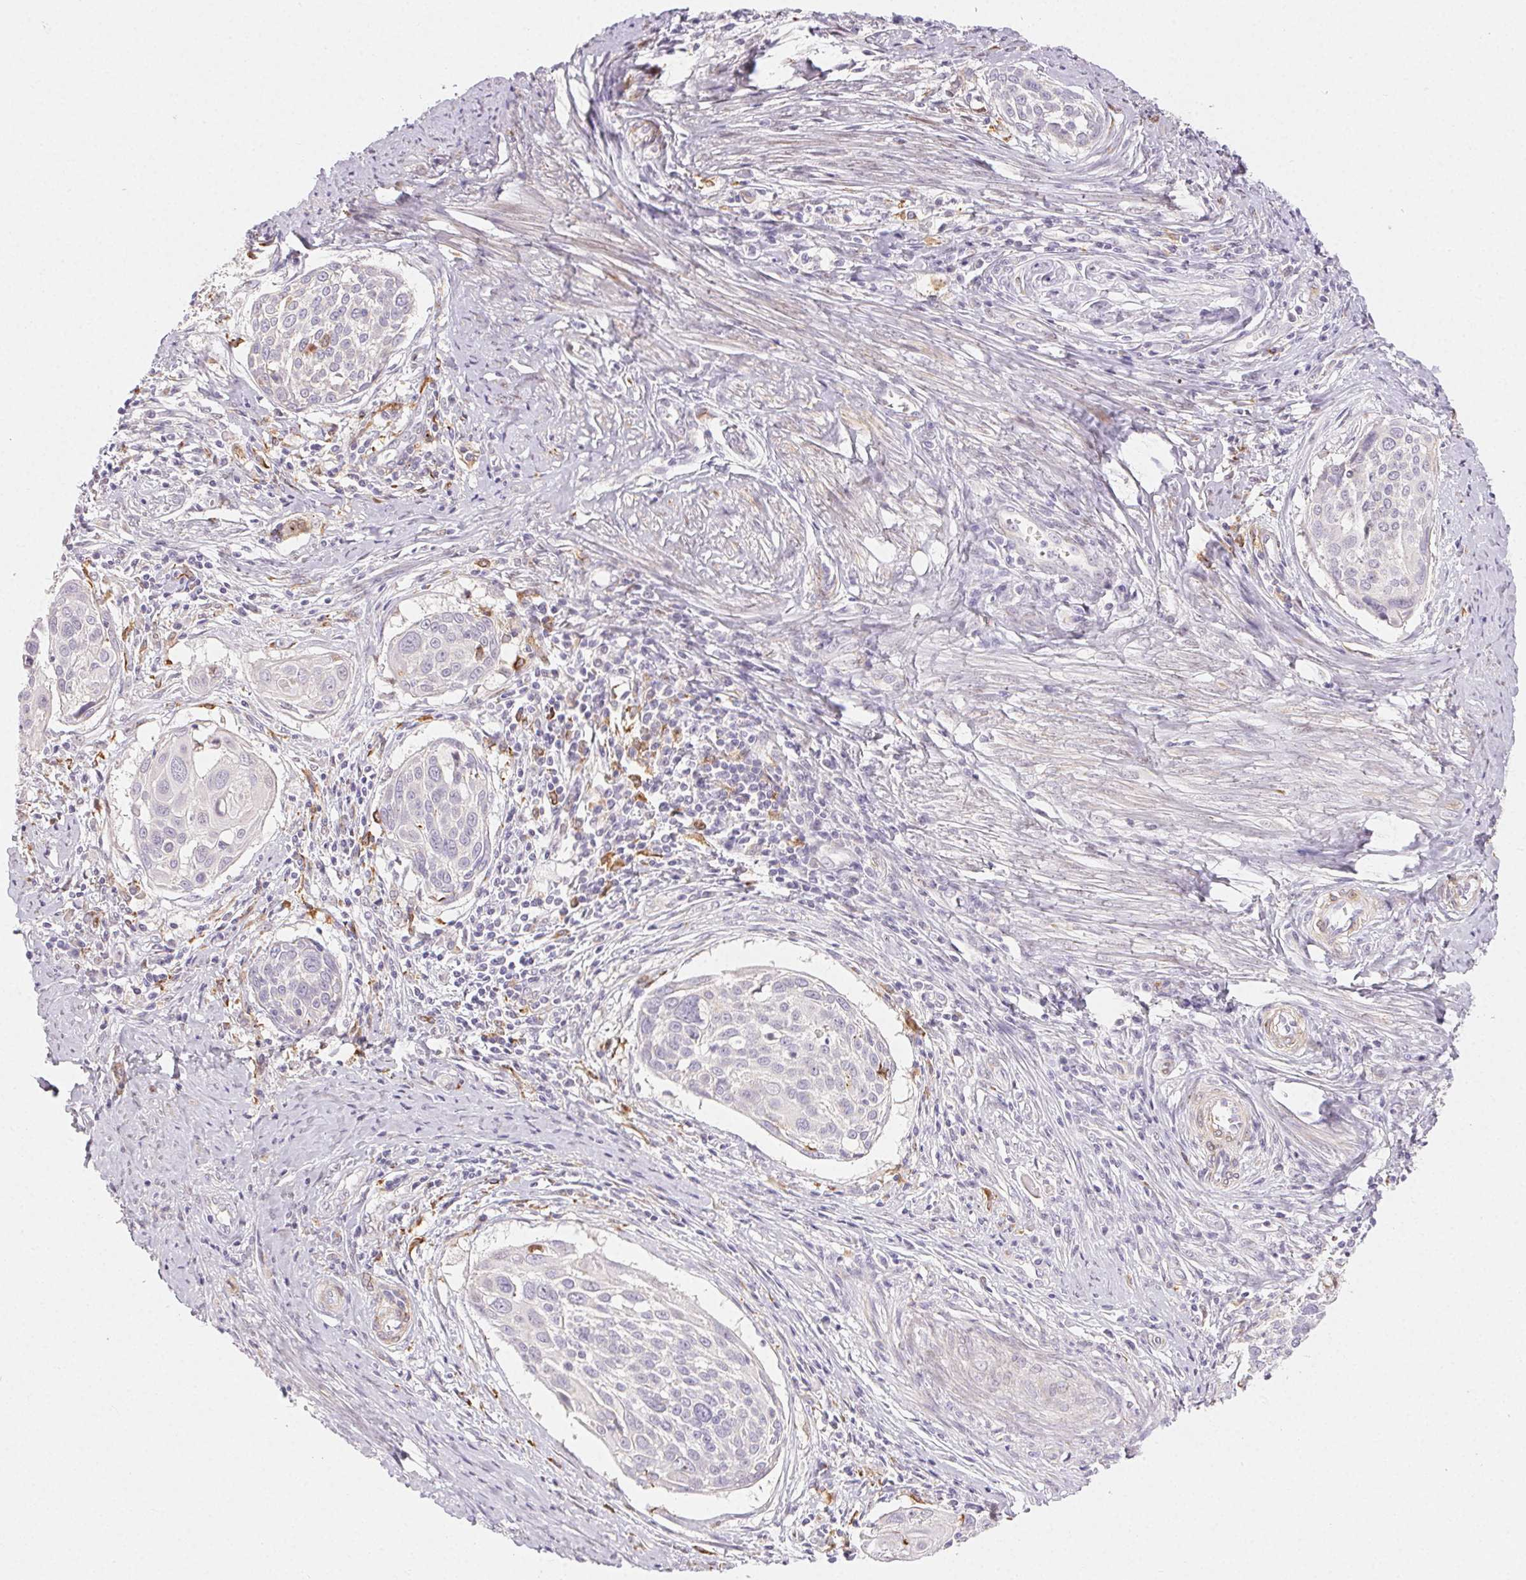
{"staining": {"intensity": "negative", "quantity": "none", "location": "none"}, "tissue": "cervical cancer", "cell_type": "Tumor cells", "image_type": "cancer", "snomed": [{"axis": "morphology", "description": "Squamous cell carcinoma, NOS"}, {"axis": "topography", "description": "Cervix"}], "caption": "A micrograph of human cervical squamous cell carcinoma is negative for staining in tumor cells.", "gene": "RPGRIP1", "patient": {"sex": "female", "age": 39}}